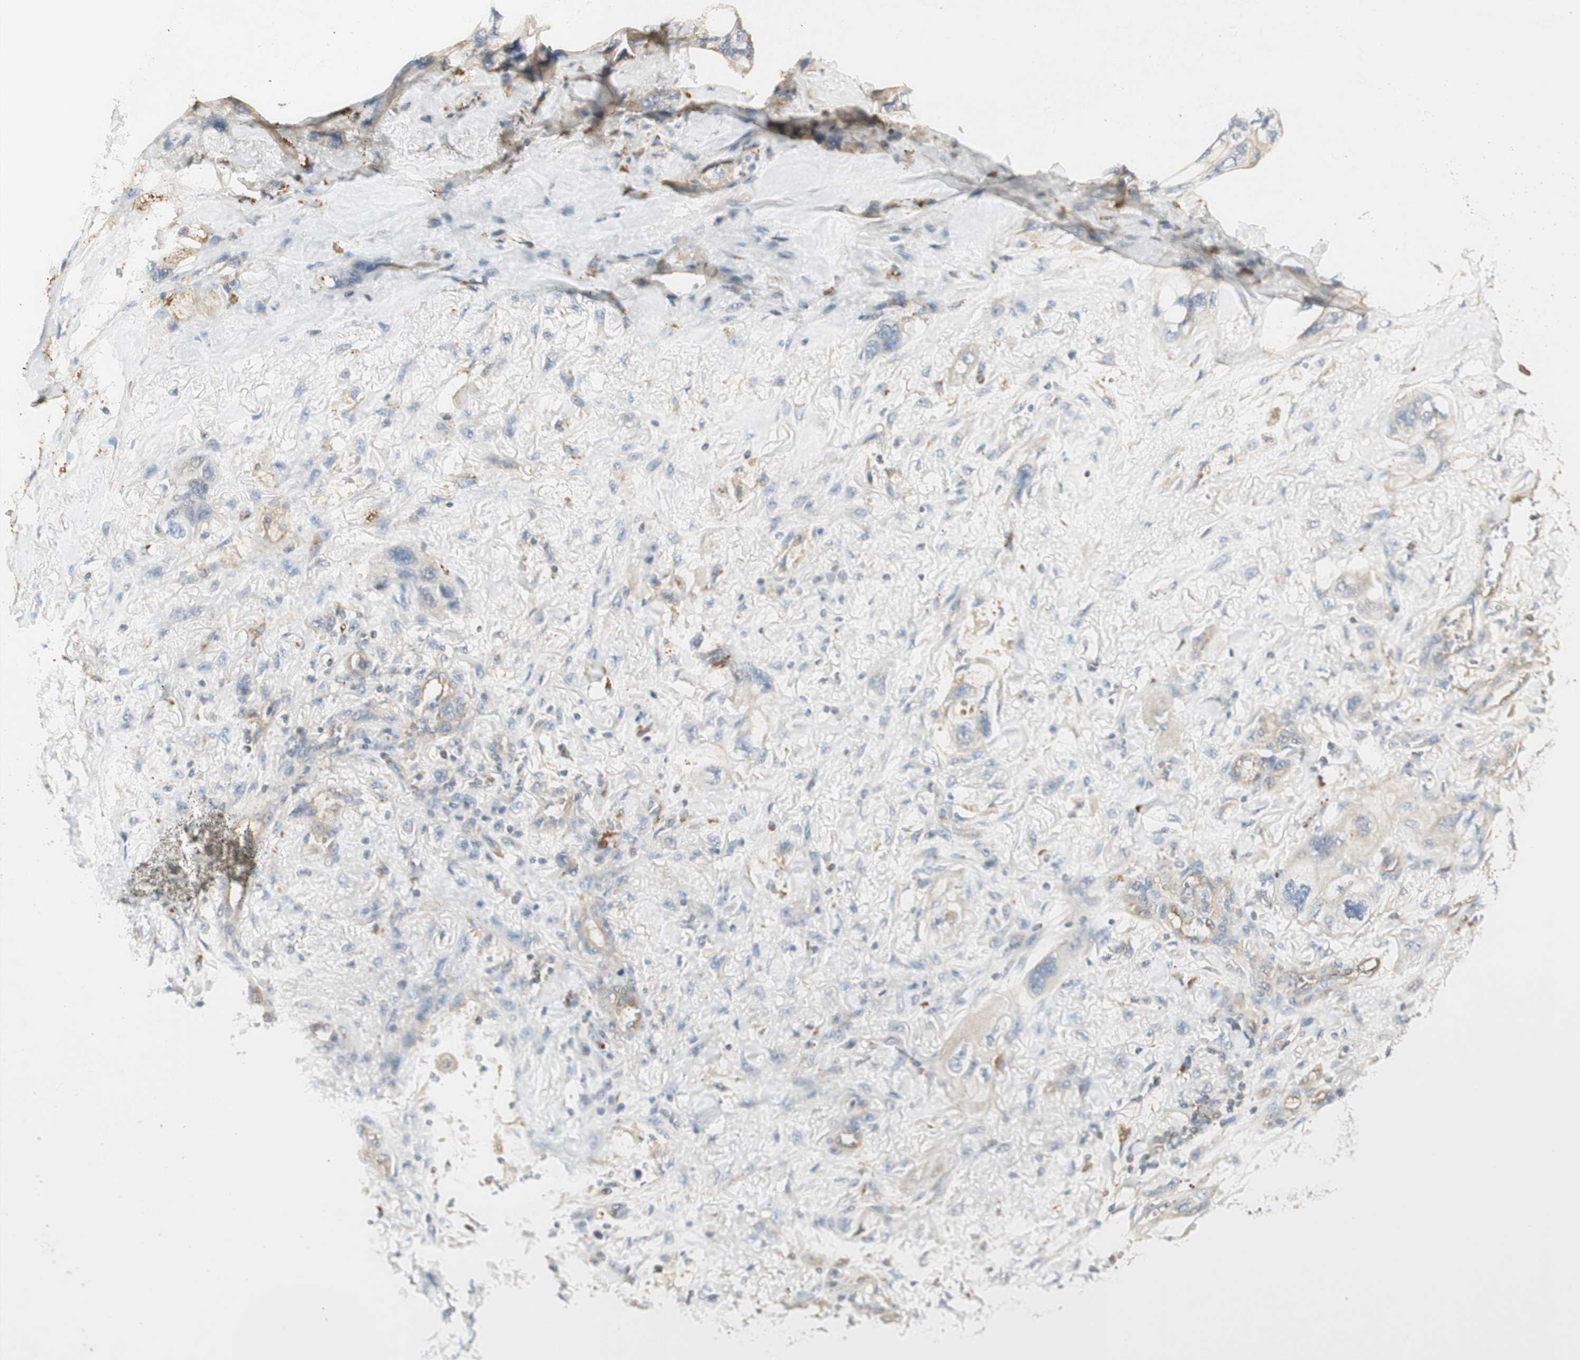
{"staining": {"intensity": "negative", "quantity": "none", "location": "none"}, "tissue": "lung cancer", "cell_type": "Tumor cells", "image_type": "cancer", "snomed": [{"axis": "morphology", "description": "Squamous cell carcinoma, NOS"}, {"axis": "topography", "description": "Lung"}], "caption": "Lung cancer stained for a protein using IHC exhibits no staining tumor cells.", "gene": "IKBKG", "patient": {"sex": "female", "age": 73}}